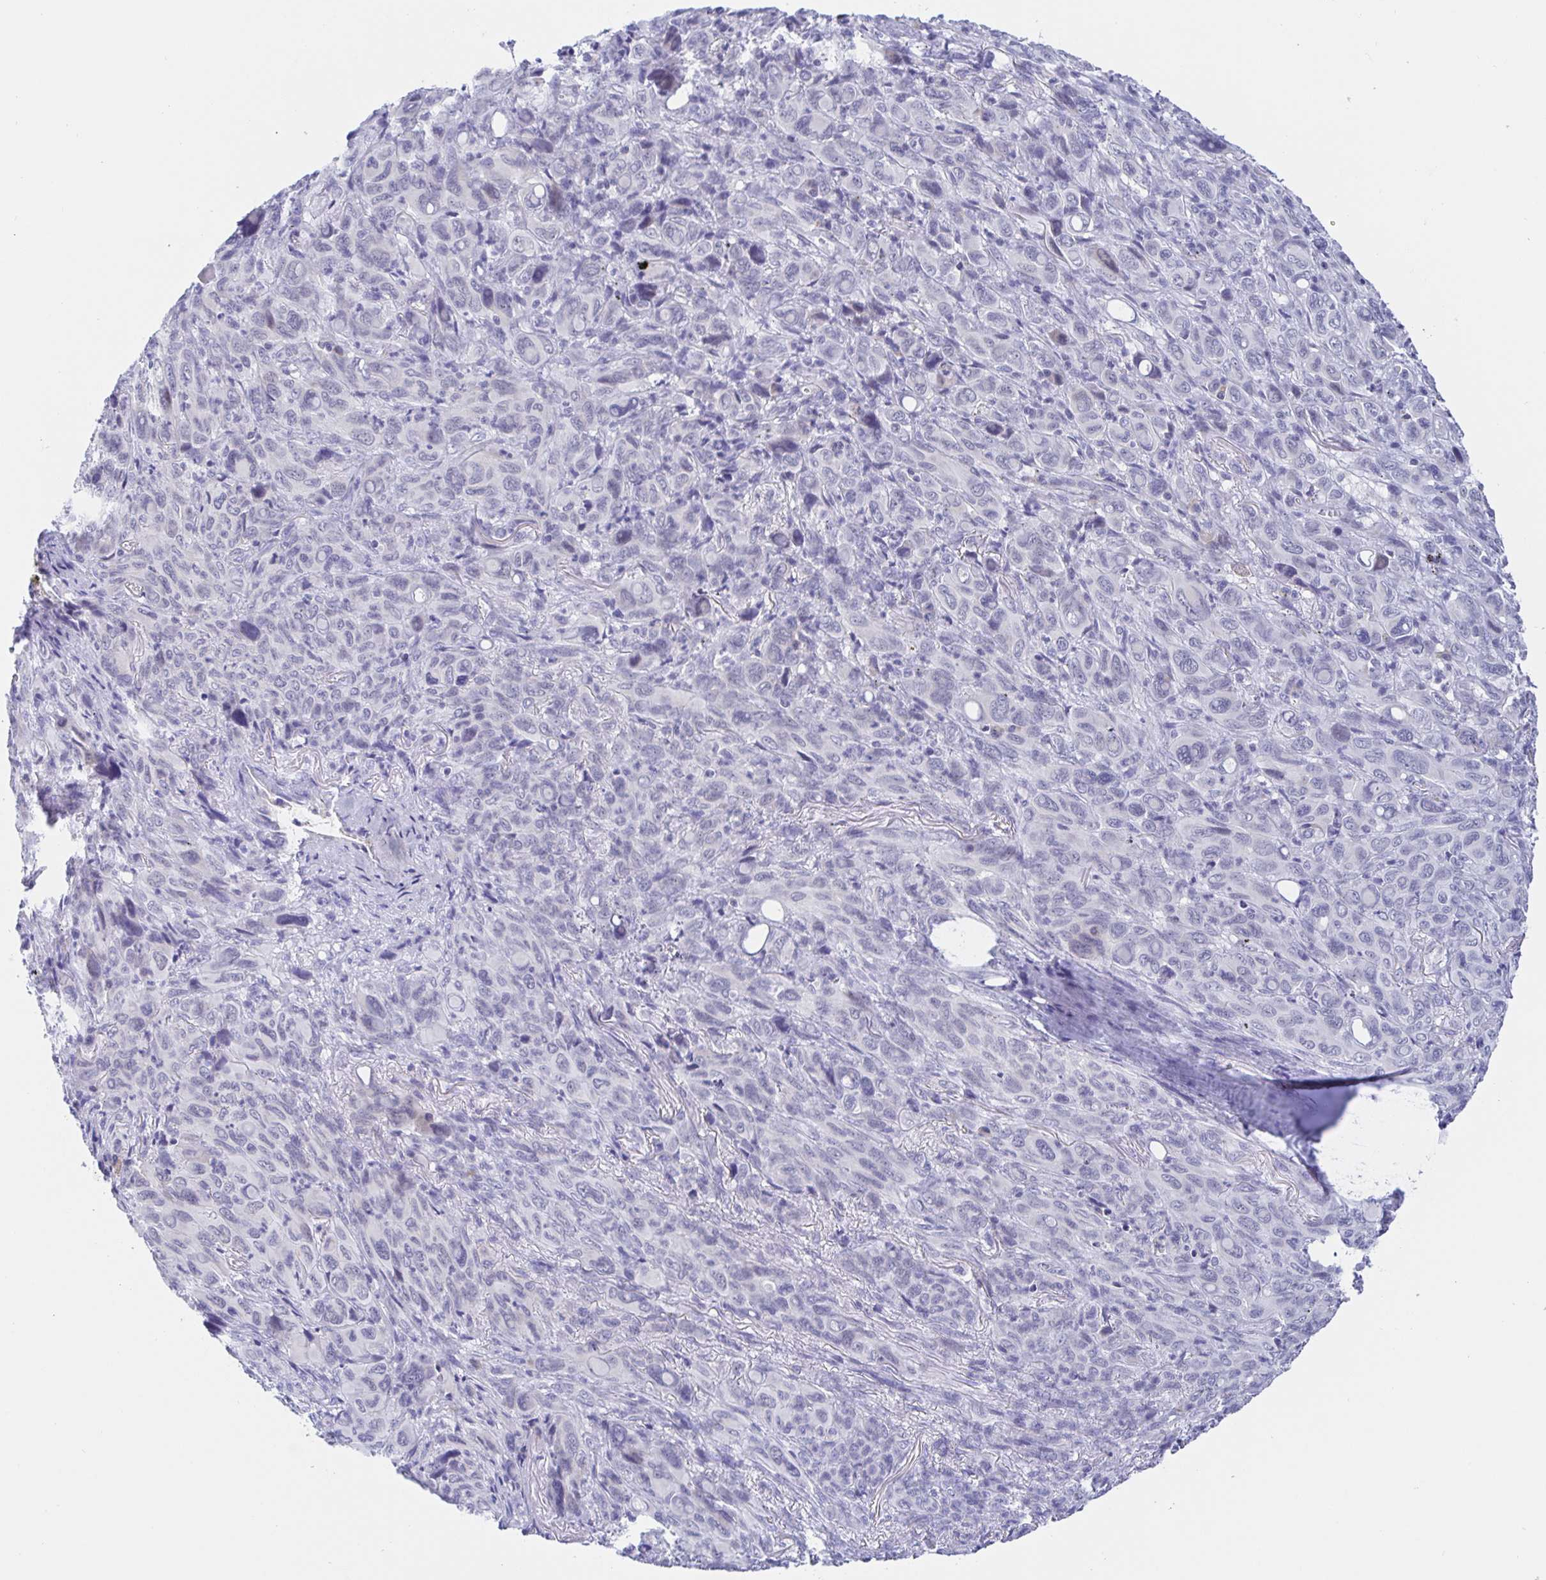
{"staining": {"intensity": "negative", "quantity": "none", "location": "none"}, "tissue": "melanoma", "cell_type": "Tumor cells", "image_type": "cancer", "snomed": [{"axis": "morphology", "description": "Malignant melanoma, Metastatic site"}, {"axis": "topography", "description": "Lung"}], "caption": "Melanoma was stained to show a protein in brown. There is no significant positivity in tumor cells.", "gene": "SIAH3", "patient": {"sex": "male", "age": 48}}